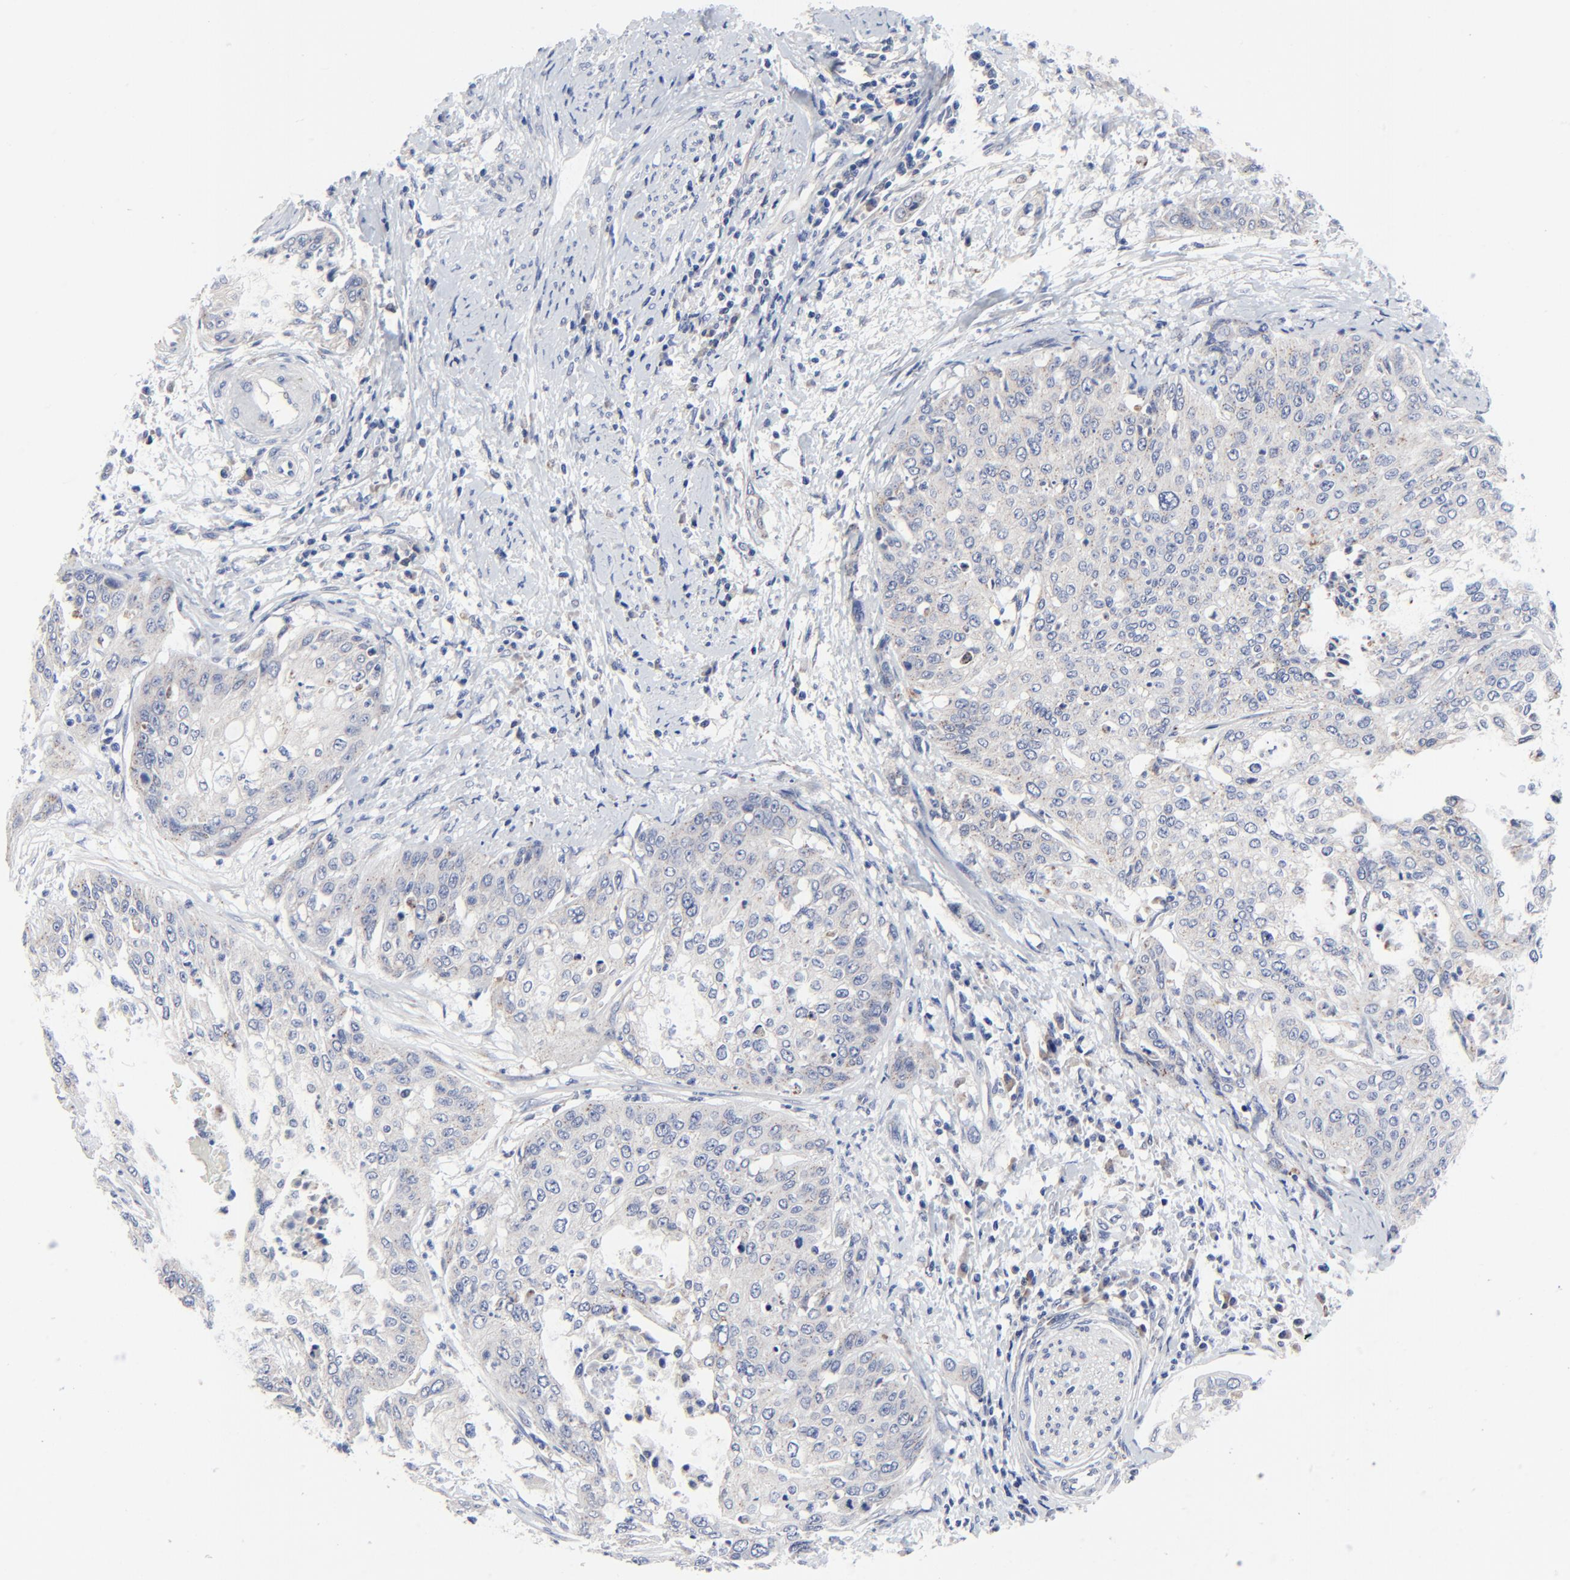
{"staining": {"intensity": "negative", "quantity": "none", "location": "none"}, "tissue": "cervical cancer", "cell_type": "Tumor cells", "image_type": "cancer", "snomed": [{"axis": "morphology", "description": "Squamous cell carcinoma, NOS"}, {"axis": "topography", "description": "Cervix"}], "caption": "DAB immunohistochemical staining of cervical cancer exhibits no significant staining in tumor cells.", "gene": "DHRSX", "patient": {"sex": "female", "age": 41}}